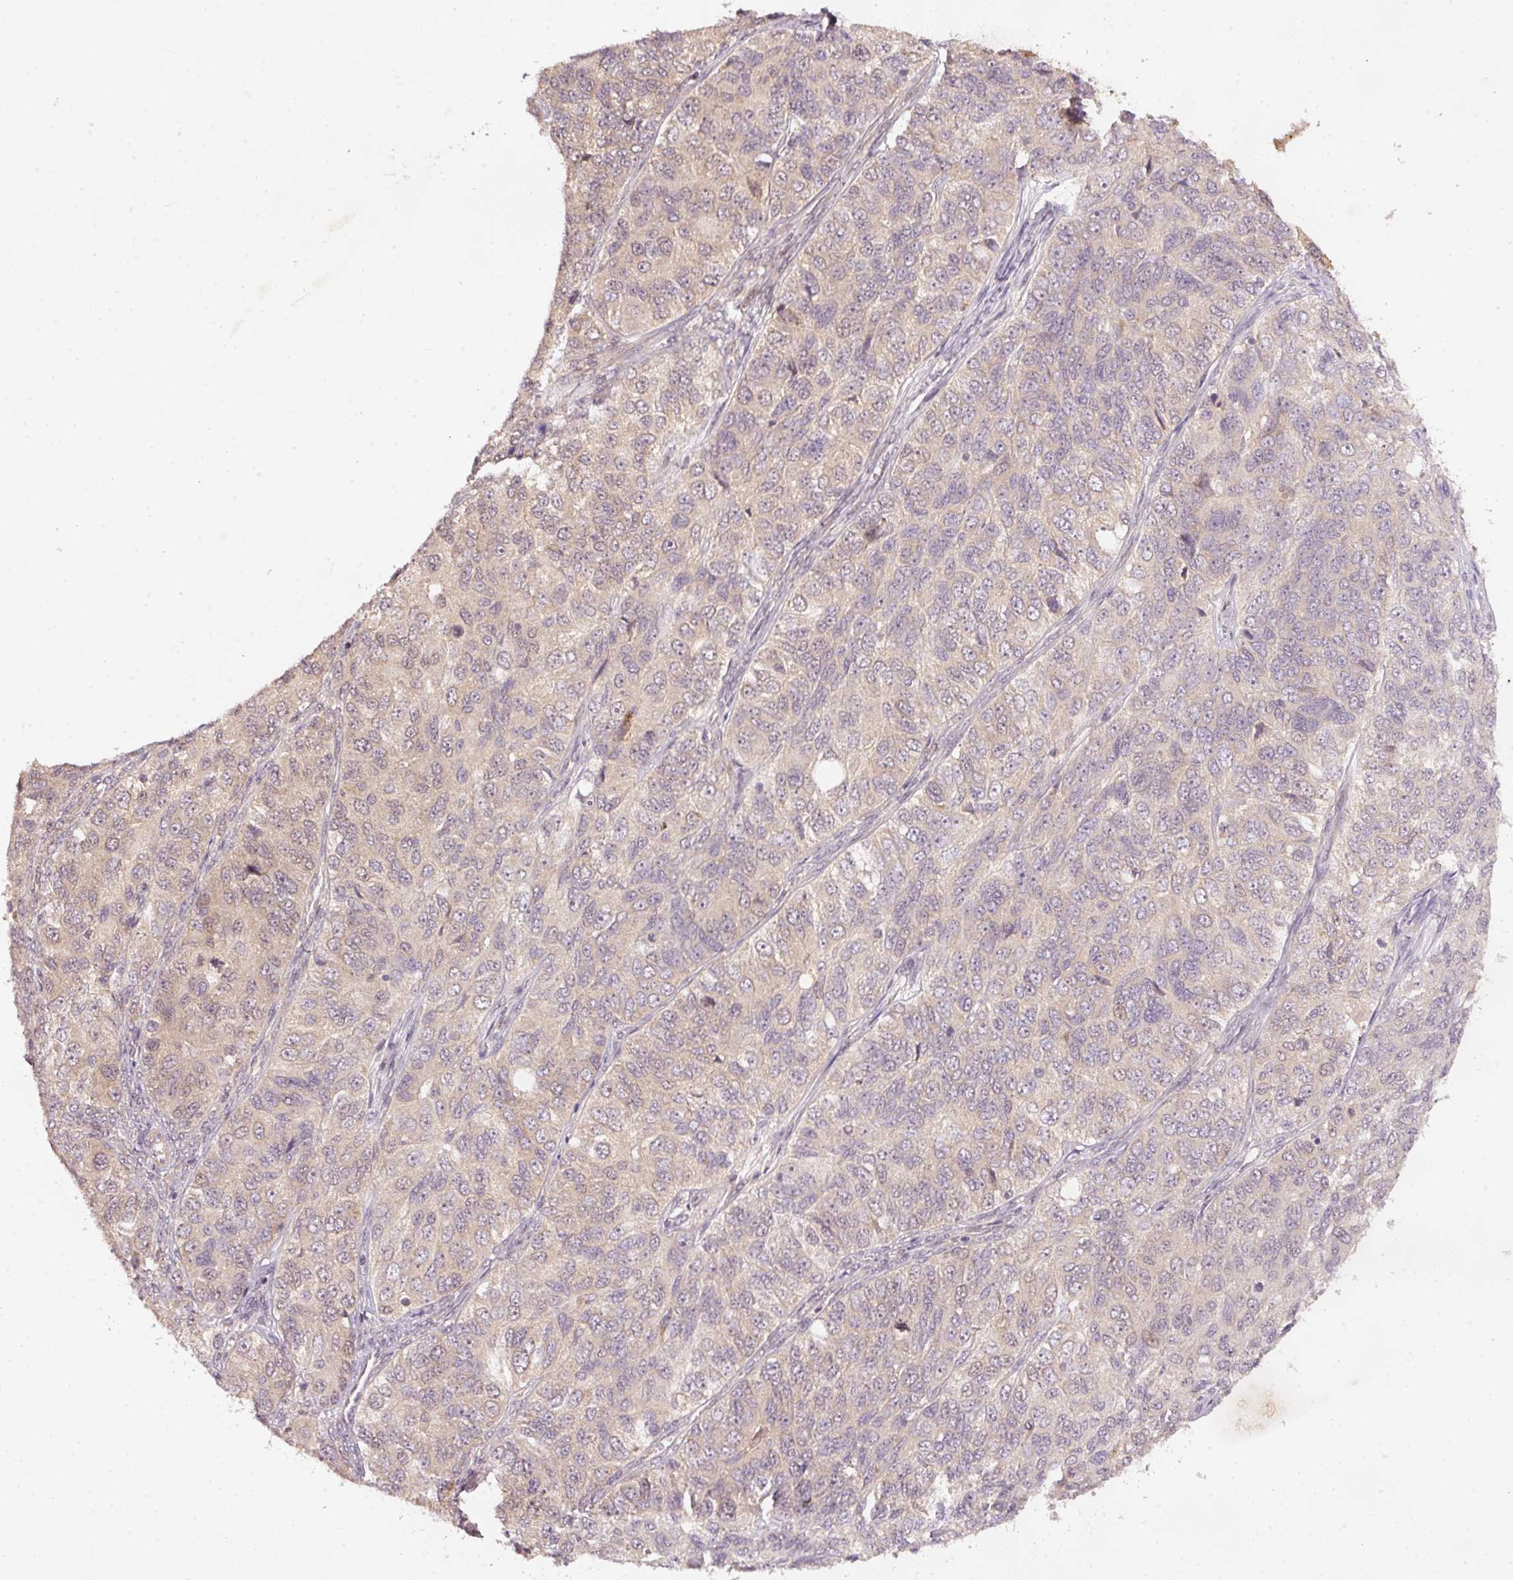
{"staining": {"intensity": "weak", "quantity": "<25%", "location": "nuclear"}, "tissue": "ovarian cancer", "cell_type": "Tumor cells", "image_type": "cancer", "snomed": [{"axis": "morphology", "description": "Carcinoma, endometroid"}, {"axis": "topography", "description": "Ovary"}], "caption": "Immunohistochemistry (IHC) photomicrograph of human ovarian endometroid carcinoma stained for a protein (brown), which displays no expression in tumor cells.", "gene": "PCDHB1", "patient": {"sex": "female", "age": 51}}